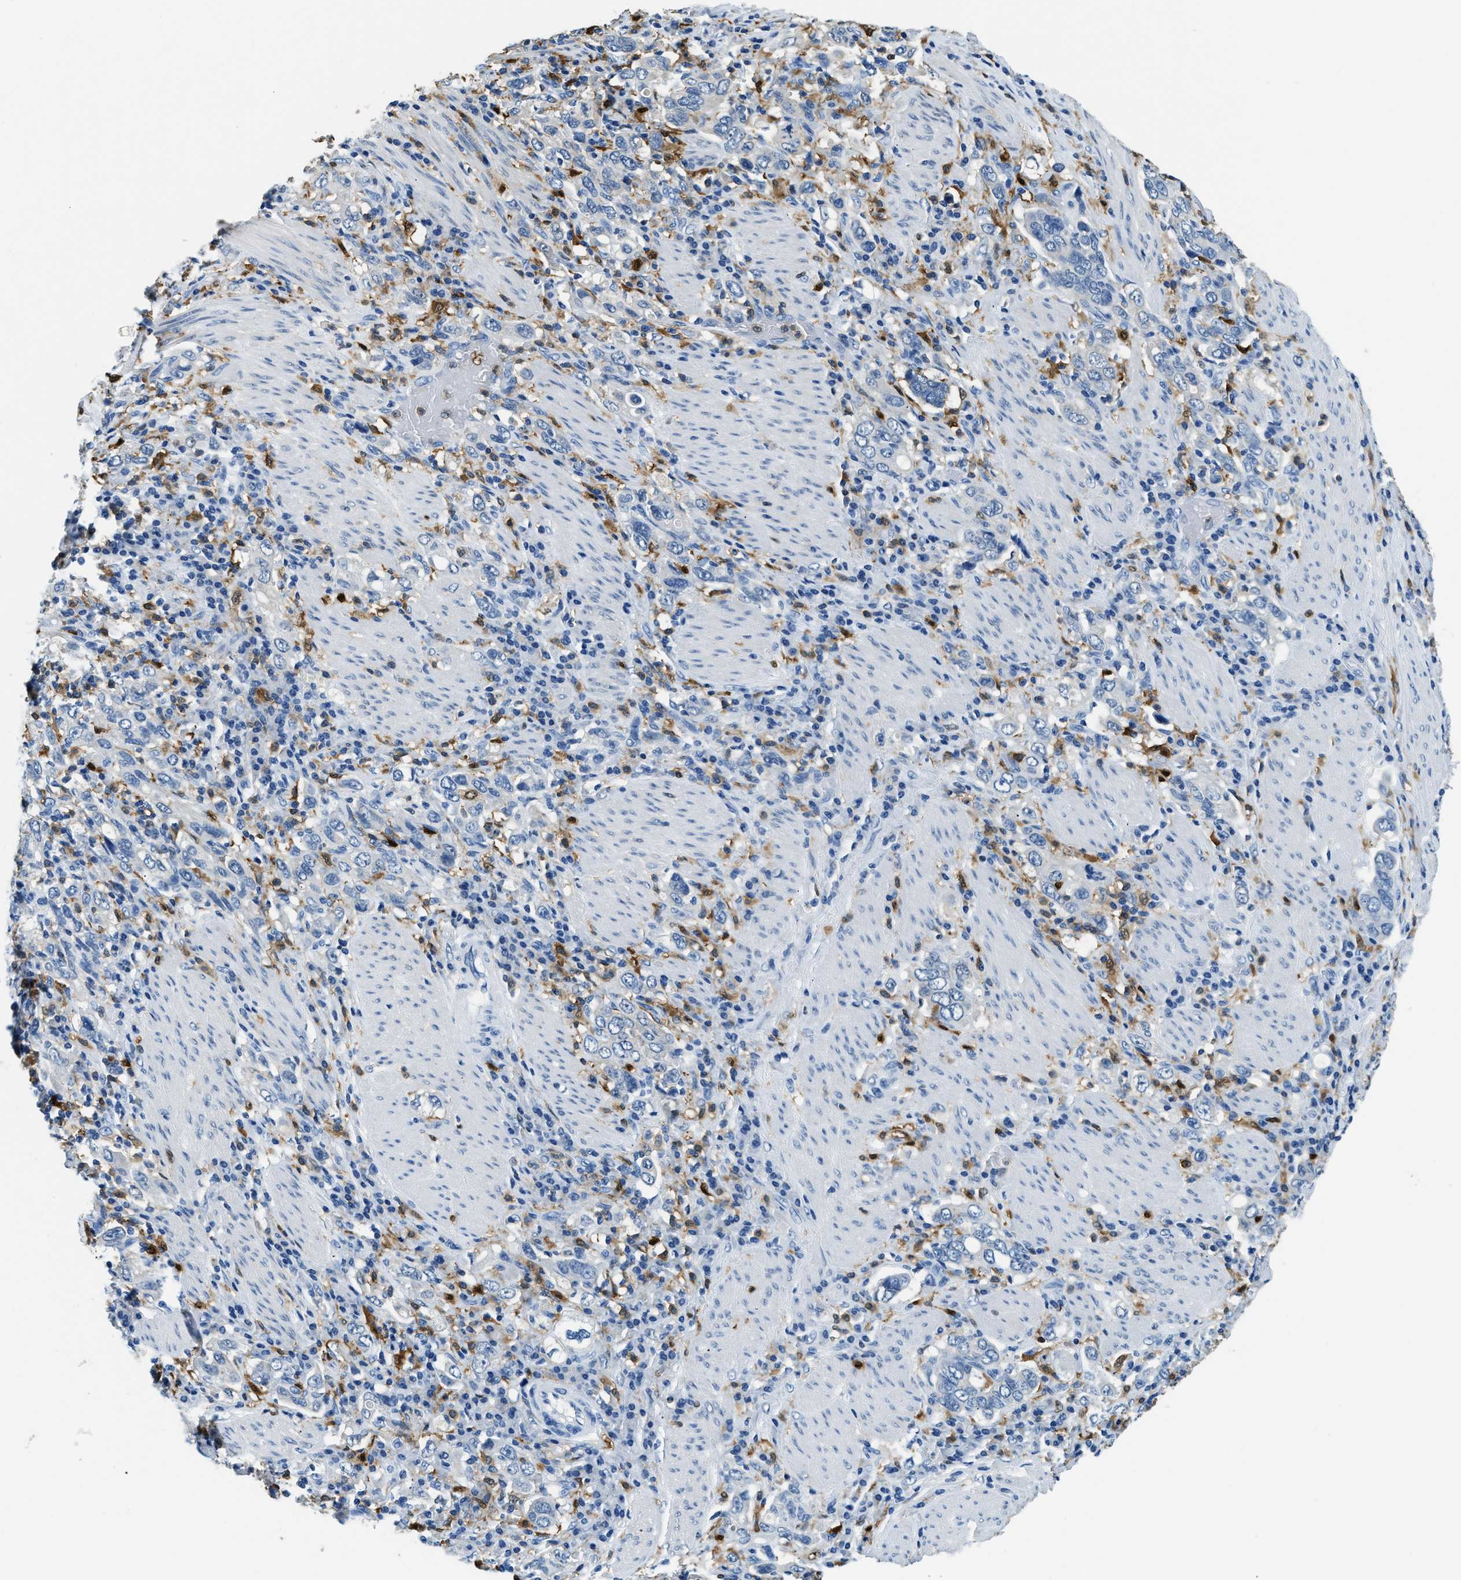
{"staining": {"intensity": "negative", "quantity": "none", "location": "none"}, "tissue": "stomach cancer", "cell_type": "Tumor cells", "image_type": "cancer", "snomed": [{"axis": "morphology", "description": "Adenocarcinoma, NOS"}, {"axis": "topography", "description": "Stomach, upper"}], "caption": "This is an immunohistochemistry photomicrograph of human stomach adenocarcinoma. There is no staining in tumor cells.", "gene": "CAPG", "patient": {"sex": "male", "age": 62}}